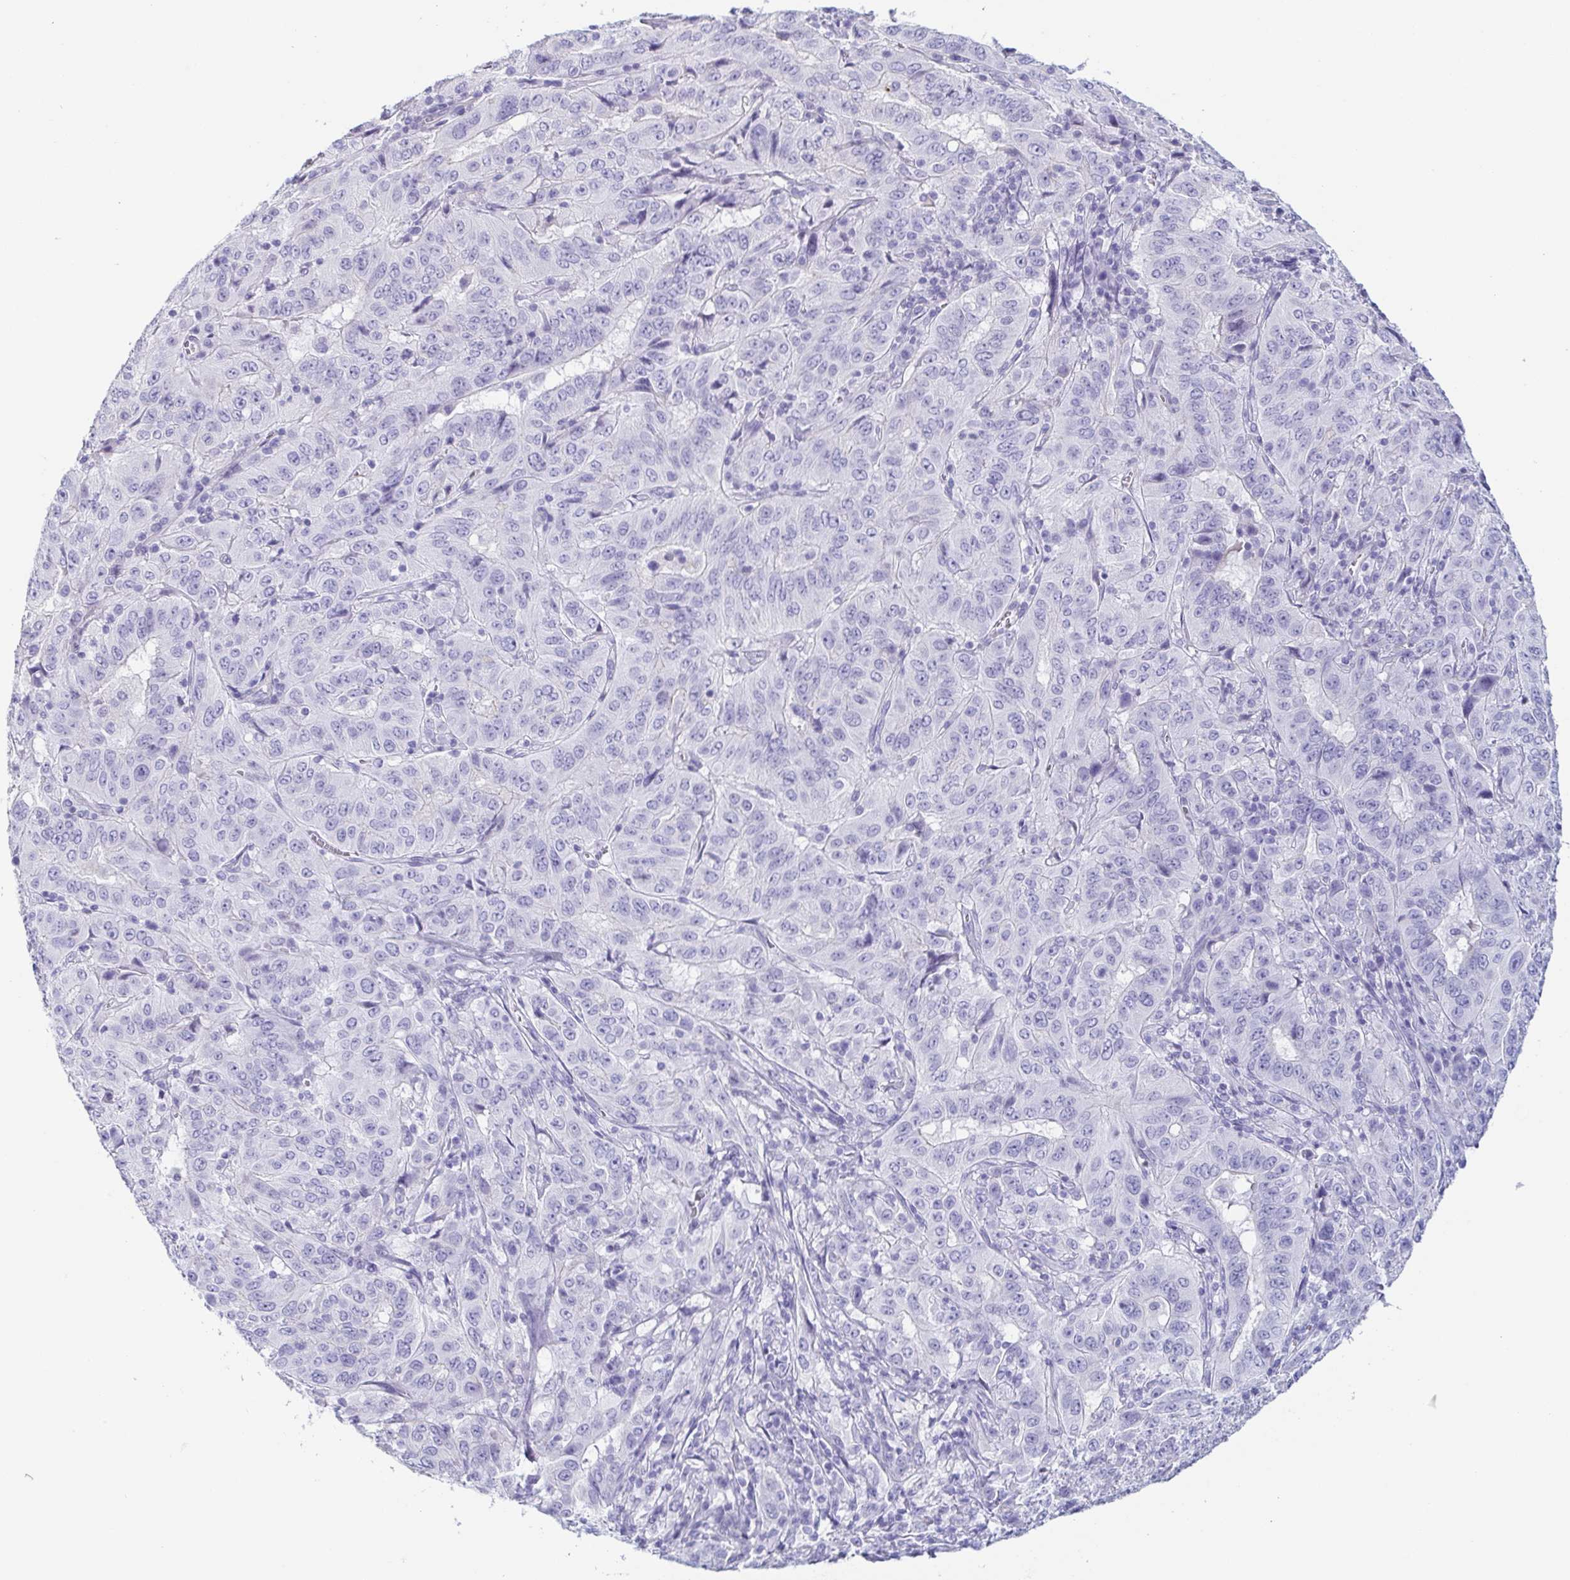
{"staining": {"intensity": "negative", "quantity": "none", "location": "none"}, "tissue": "pancreatic cancer", "cell_type": "Tumor cells", "image_type": "cancer", "snomed": [{"axis": "morphology", "description": "Adenocarcinoma, NOS"}, {"axis": "topography", "description": "Pancreas"}], "caption": "Pancreatic adenocarcinoma stained for a protein using immunohistochemistry (IHC) displays no positivity tumor cells.", "gene": "PRR4", "patient": {"sex": "male", "age": 63}}